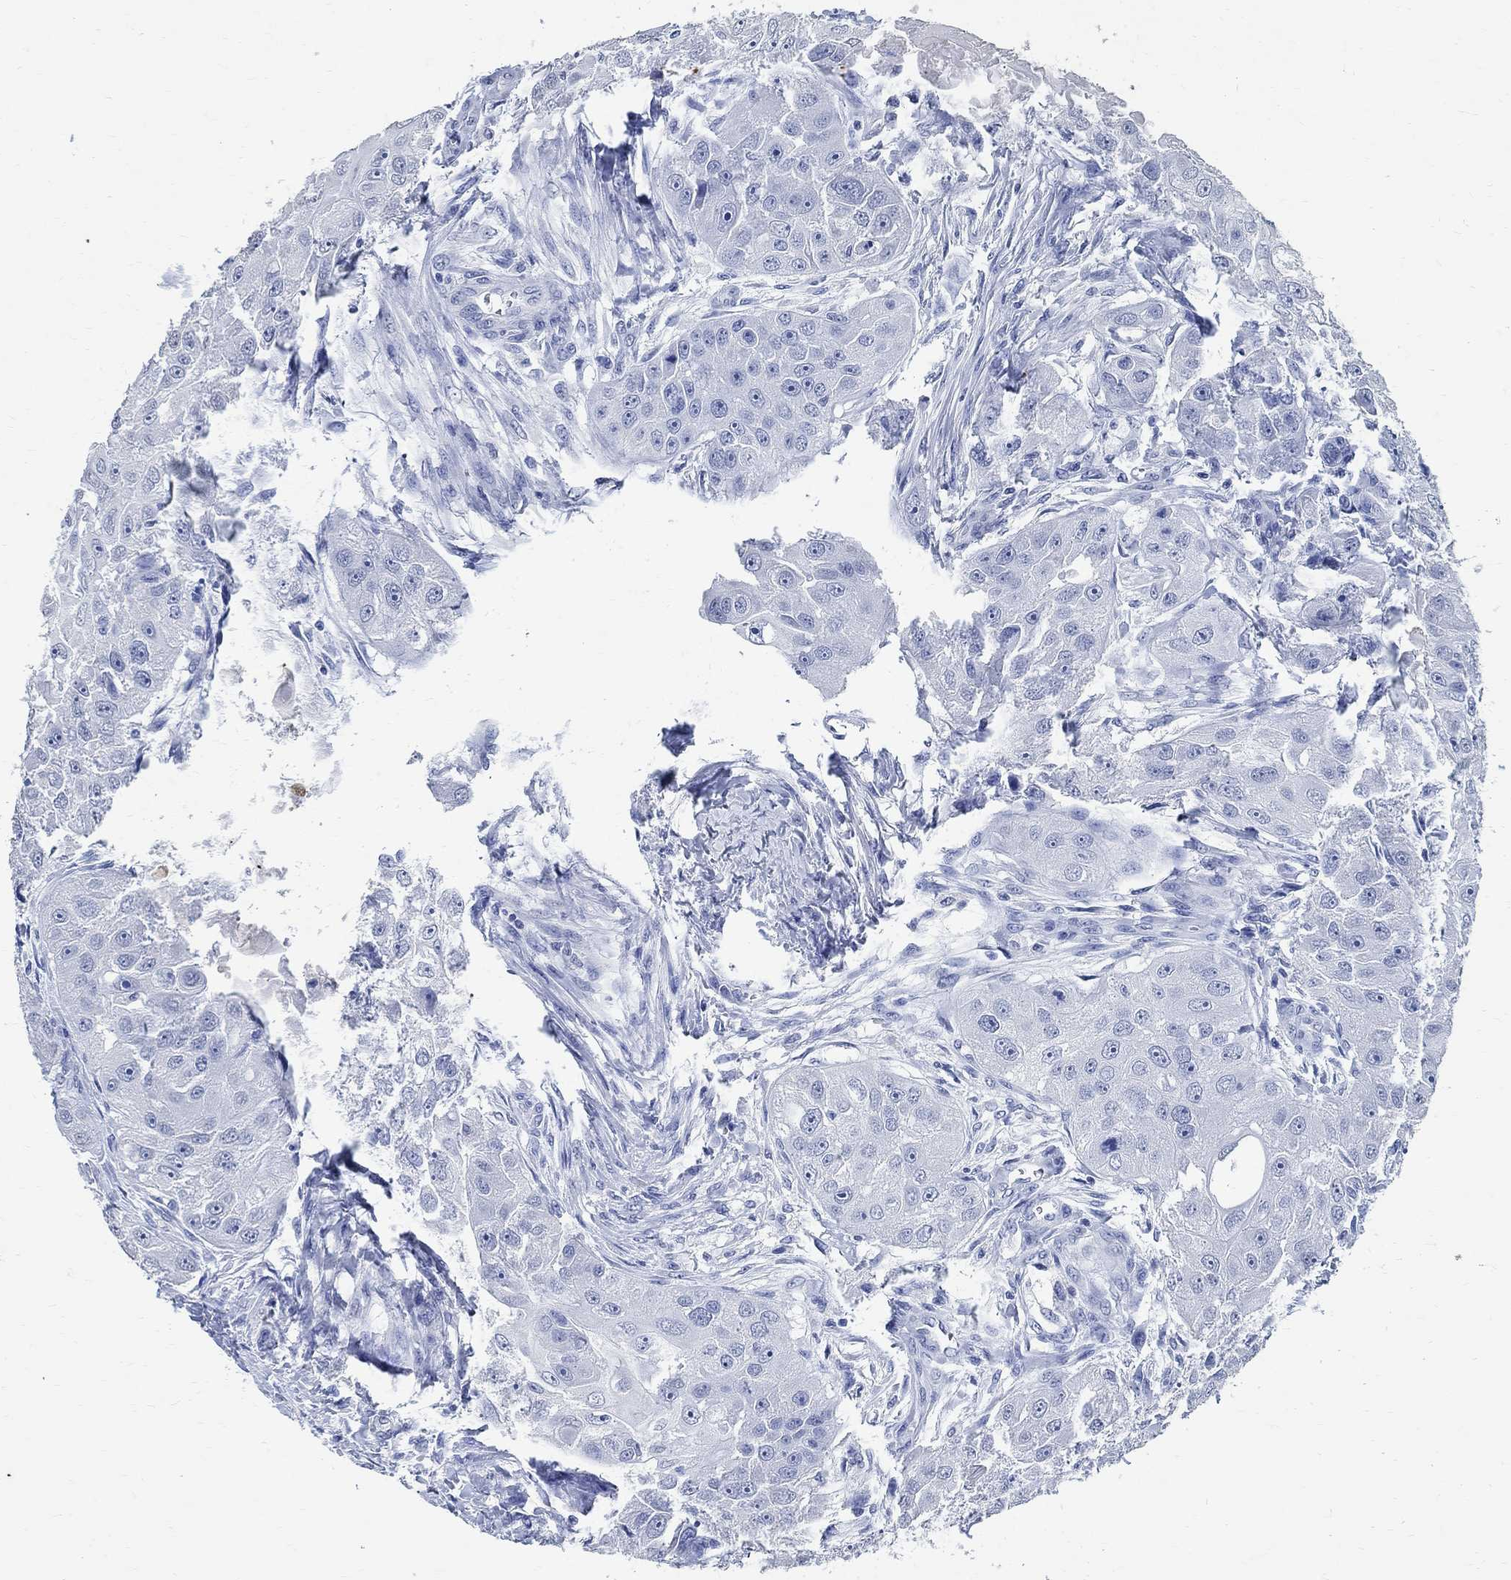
{"staining": {"intensity": "negative", "quantity": "none", "location": "none"}, "tissue": "head and neck cancer", "cell_type": "Tumor cells", "image_type": "cancer", "snomed": [{"axis": "morphology", "description": "Normal tissue, NOS"}, {"axis": "morphology", "description": "Squamous cell carcinoma, NOS"}, {"axis": "topography", "description": "Skeletal muscle"}, {"axis": "topography", "description": "Head-Neck"}], "caption": "Tumor cells are negative for protein expression in human head and neck cancer (squamous cell carcinoma).", "gene": "TMEM221", "patient": {"sex": "male", "age": 51}}